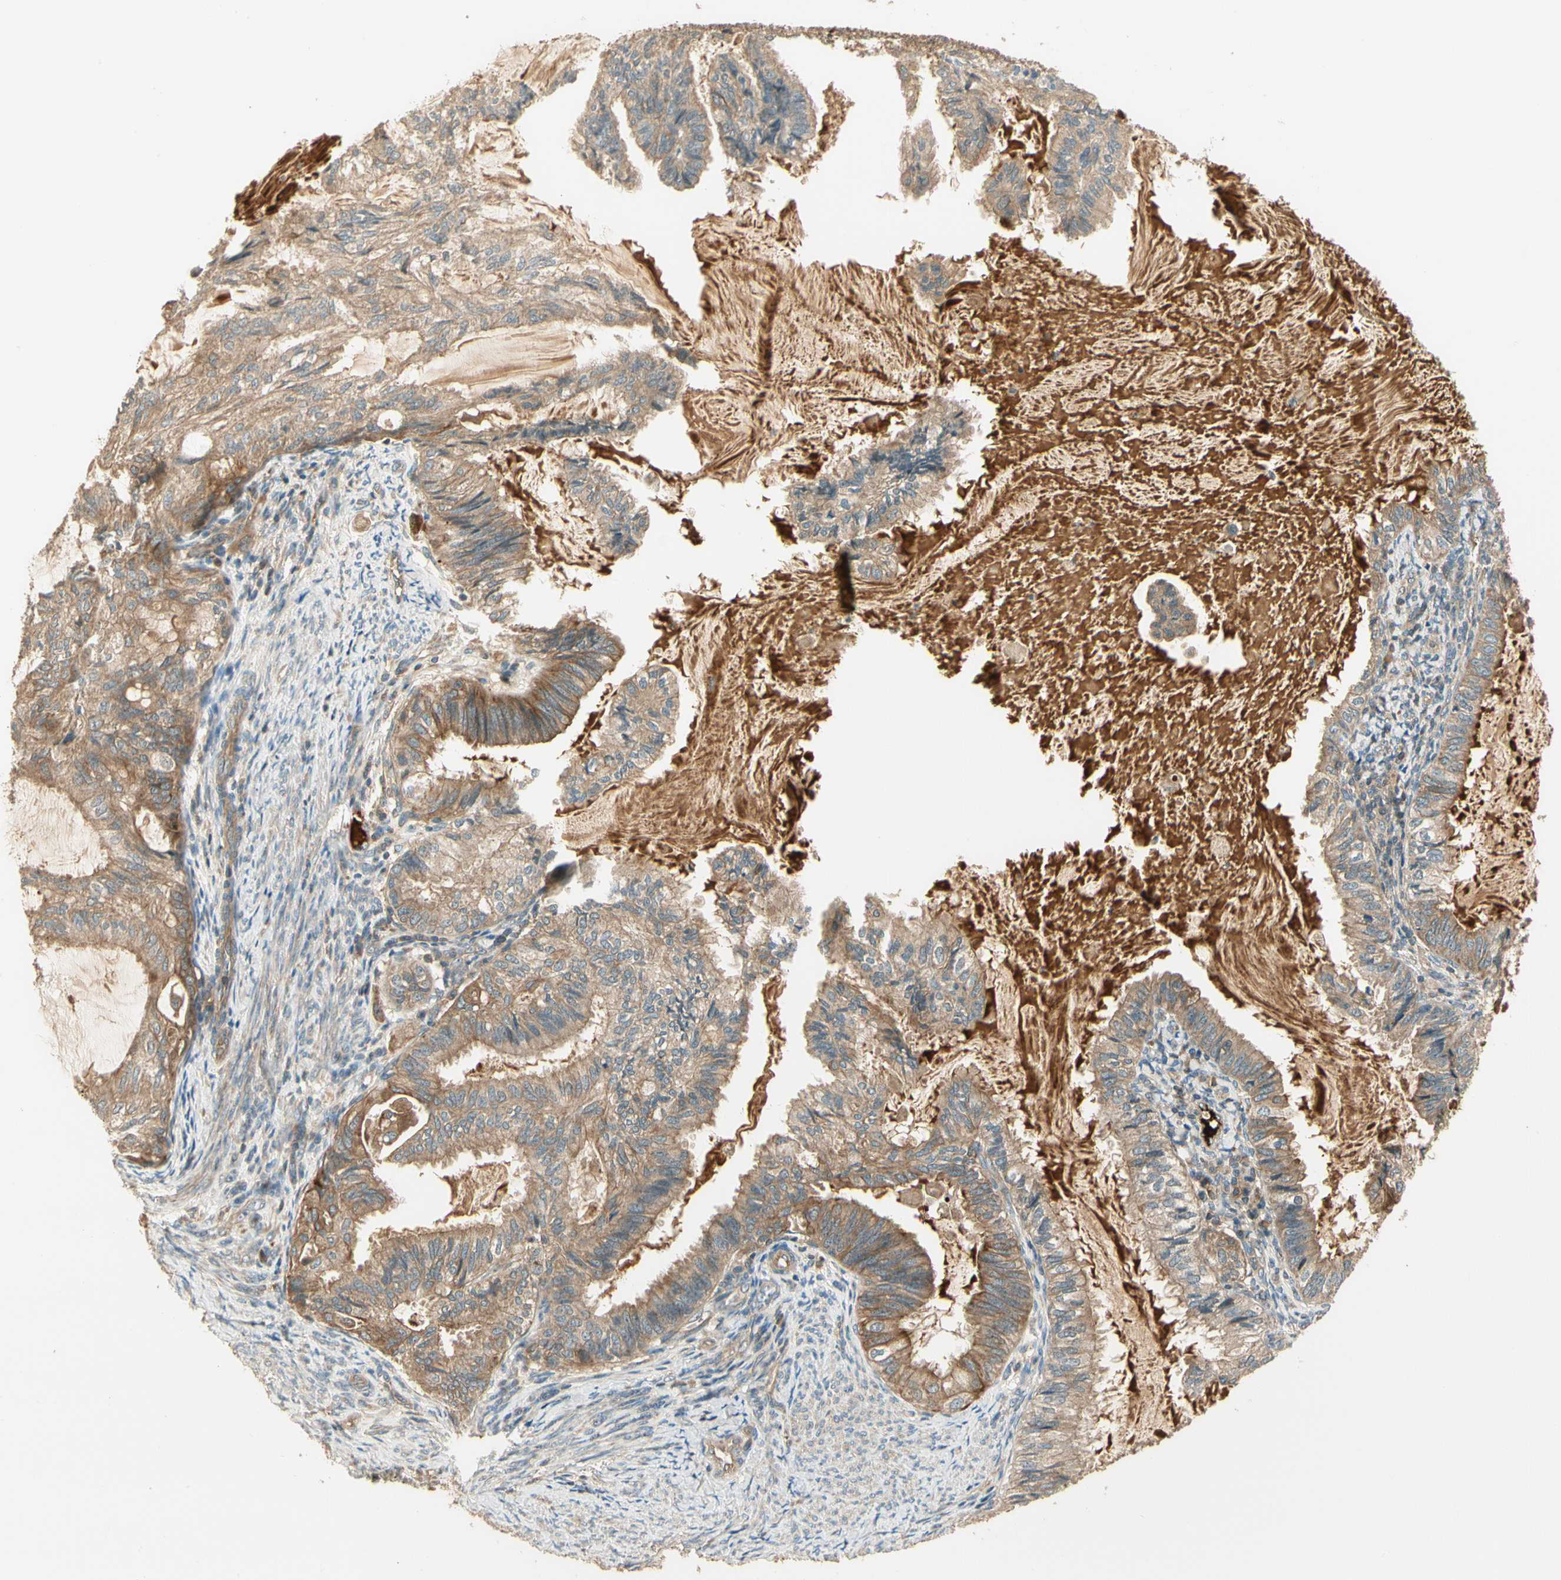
{"staining": {"intensity": "weak", "quantity": ">75%", "location": "cytoplasmic/membranous"}, "tissue": "cervical cancer", "cell_type": "Tumor cells", "image_type": "cancer", "snomed": [{"axis": "morphology", "description": "Normal tissue, NOS"}, {"axis": "morphology", "description": "Adenocarcinoma, NOS"}, {"axis": "topography", "description": "Cervix"}, {"axis": "topography", "description": "Endometrium"}], "caption": "Tumor cells reveal low levels of weak cytoplasmic/membranous expression in about >75% of cells in human cervical cancer (adenocarcinoma).", "gene": "PFDN5", "patient": {"sex": "female", "age": 86}}